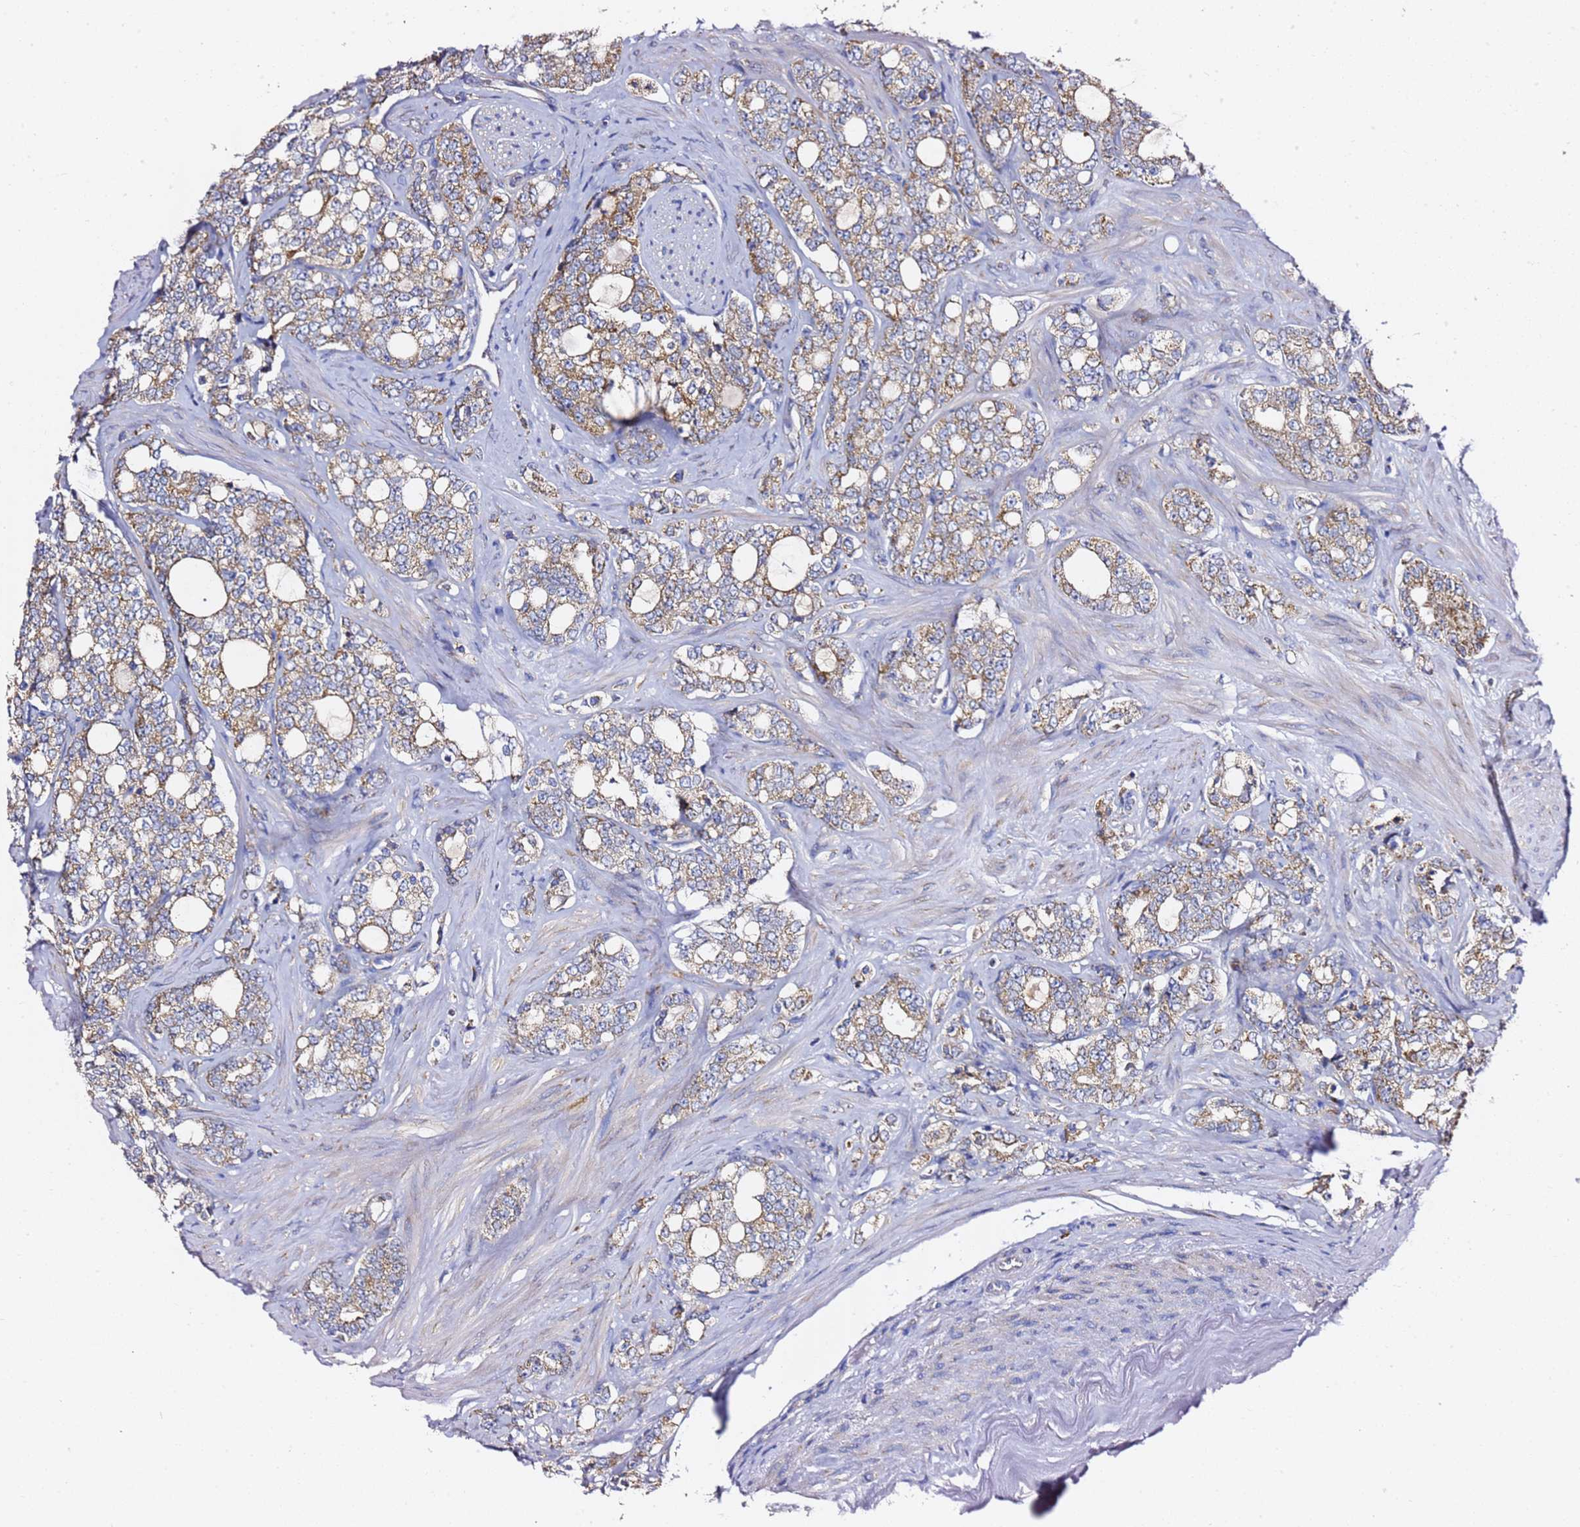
{"staining": {"intensity": "moderate", "quantity": ">75%", "location": "cytoplasmic/membranous"}, "tissue": "prostate cancer", "cell_type": "Tumor cells", "image_type": "cancer", "snomed": [{"axis": "morphology", "description": "Adenocarcinoma, High grade"}, {"axis": "topography", "description": "Prostate"}], "caption": "Protein positivity by immunohistochemistry (IHC) reveals moderate cytoplasmic/membranous expression in about >75% of tumor cells in adenocarcinoma (high-grade) (prostate).", "gene": "C19orf12", "patient": {"sex": "male", "age": 64}}